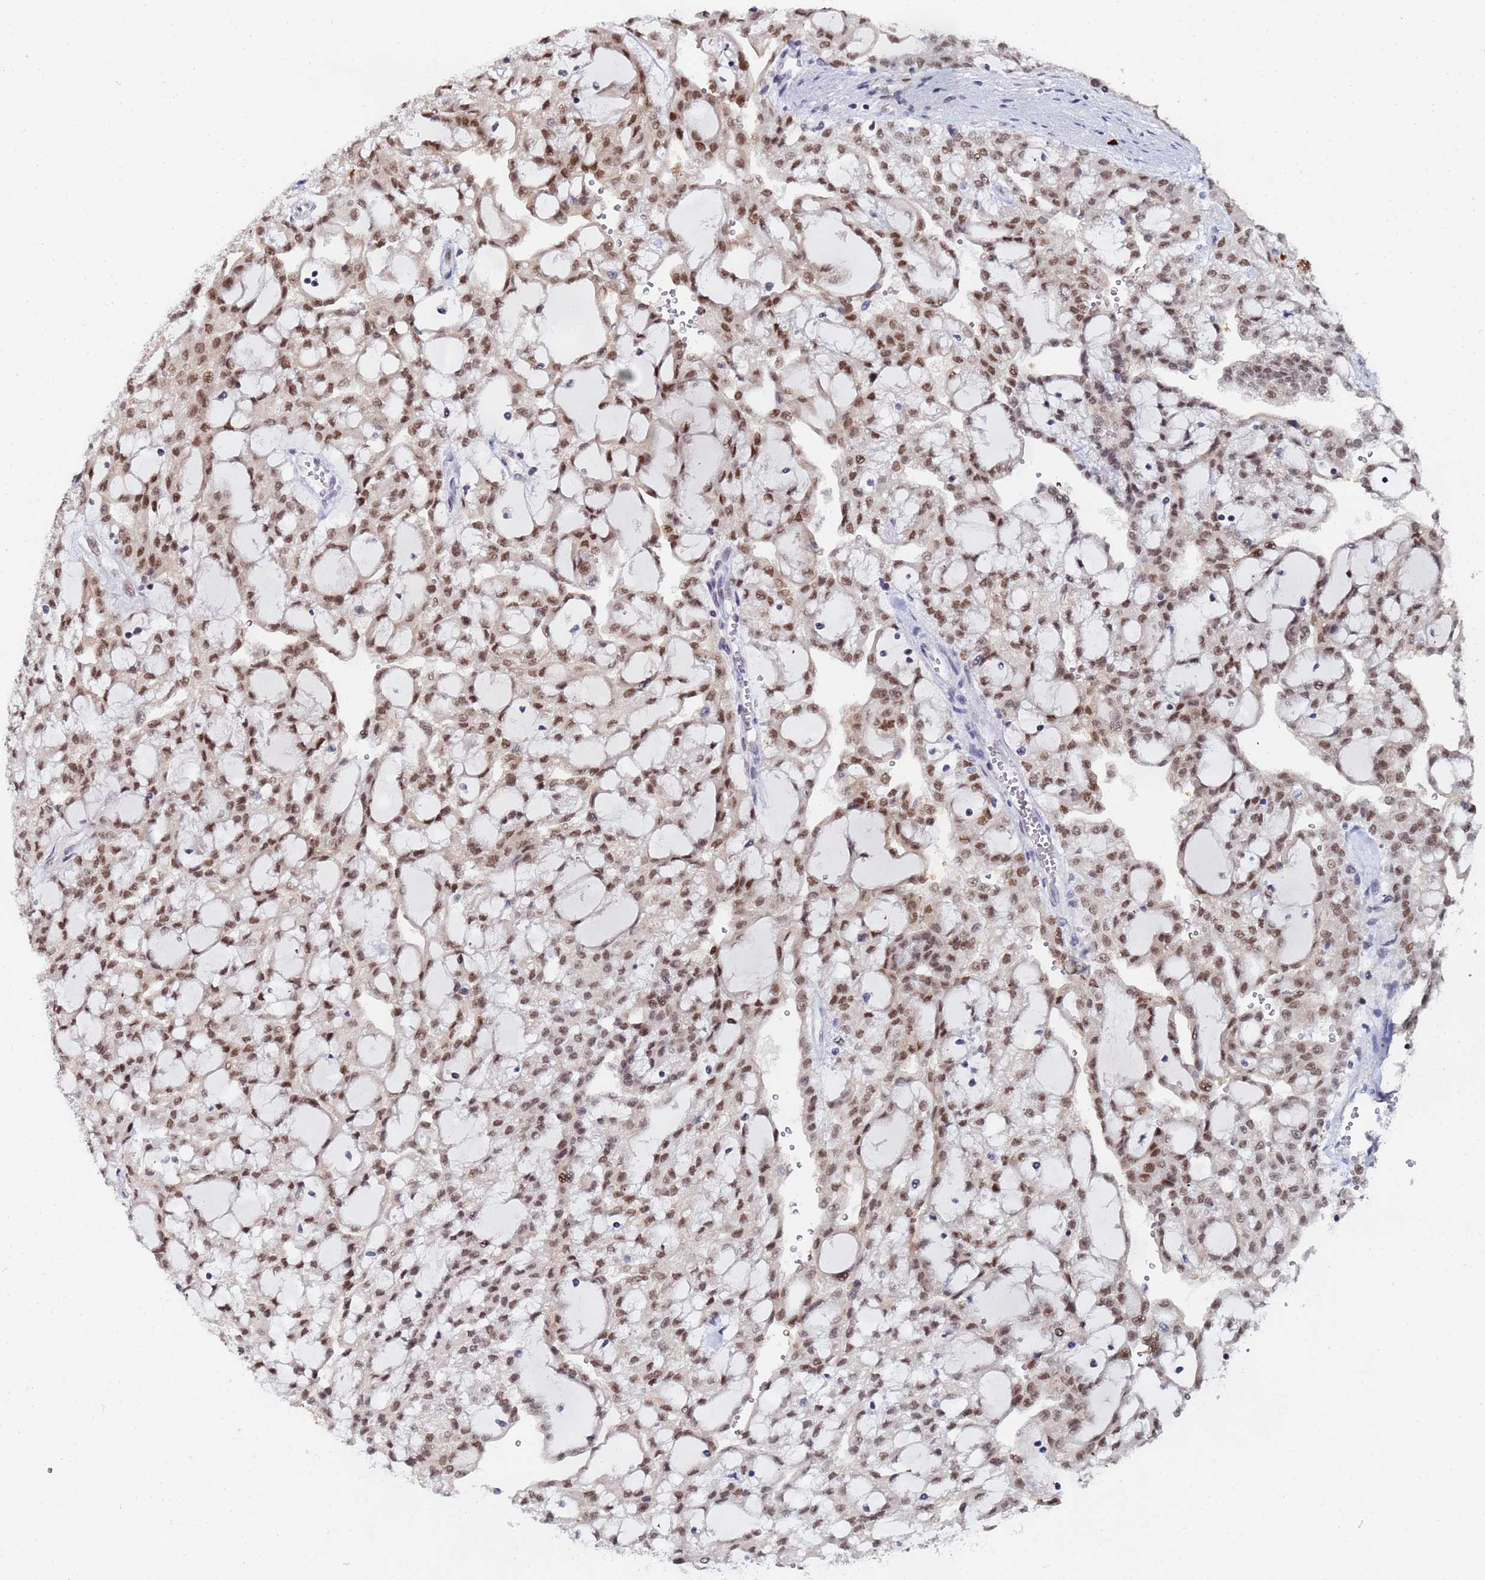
{"staining": {"intensity": "moderate", "quantity": ">75%", "location": "nuclear"}, "tissue": "renal cancer", "cell_type": "Tumor cells", "image_type": "cancer", "snomed": [{"axis": "morphology", "description": "Adenocarcinoma, NOS"}, {"axis": "topography", "description": "Kidney"}], "caption": "Immunohistochemical staining of adenocarcinoma (renal) exhibits medium levels of moderate nuclear expression in about >75% of tumor cells.", "gene": "MTCL1", "patient": {"sex": "male", "age": 63}}